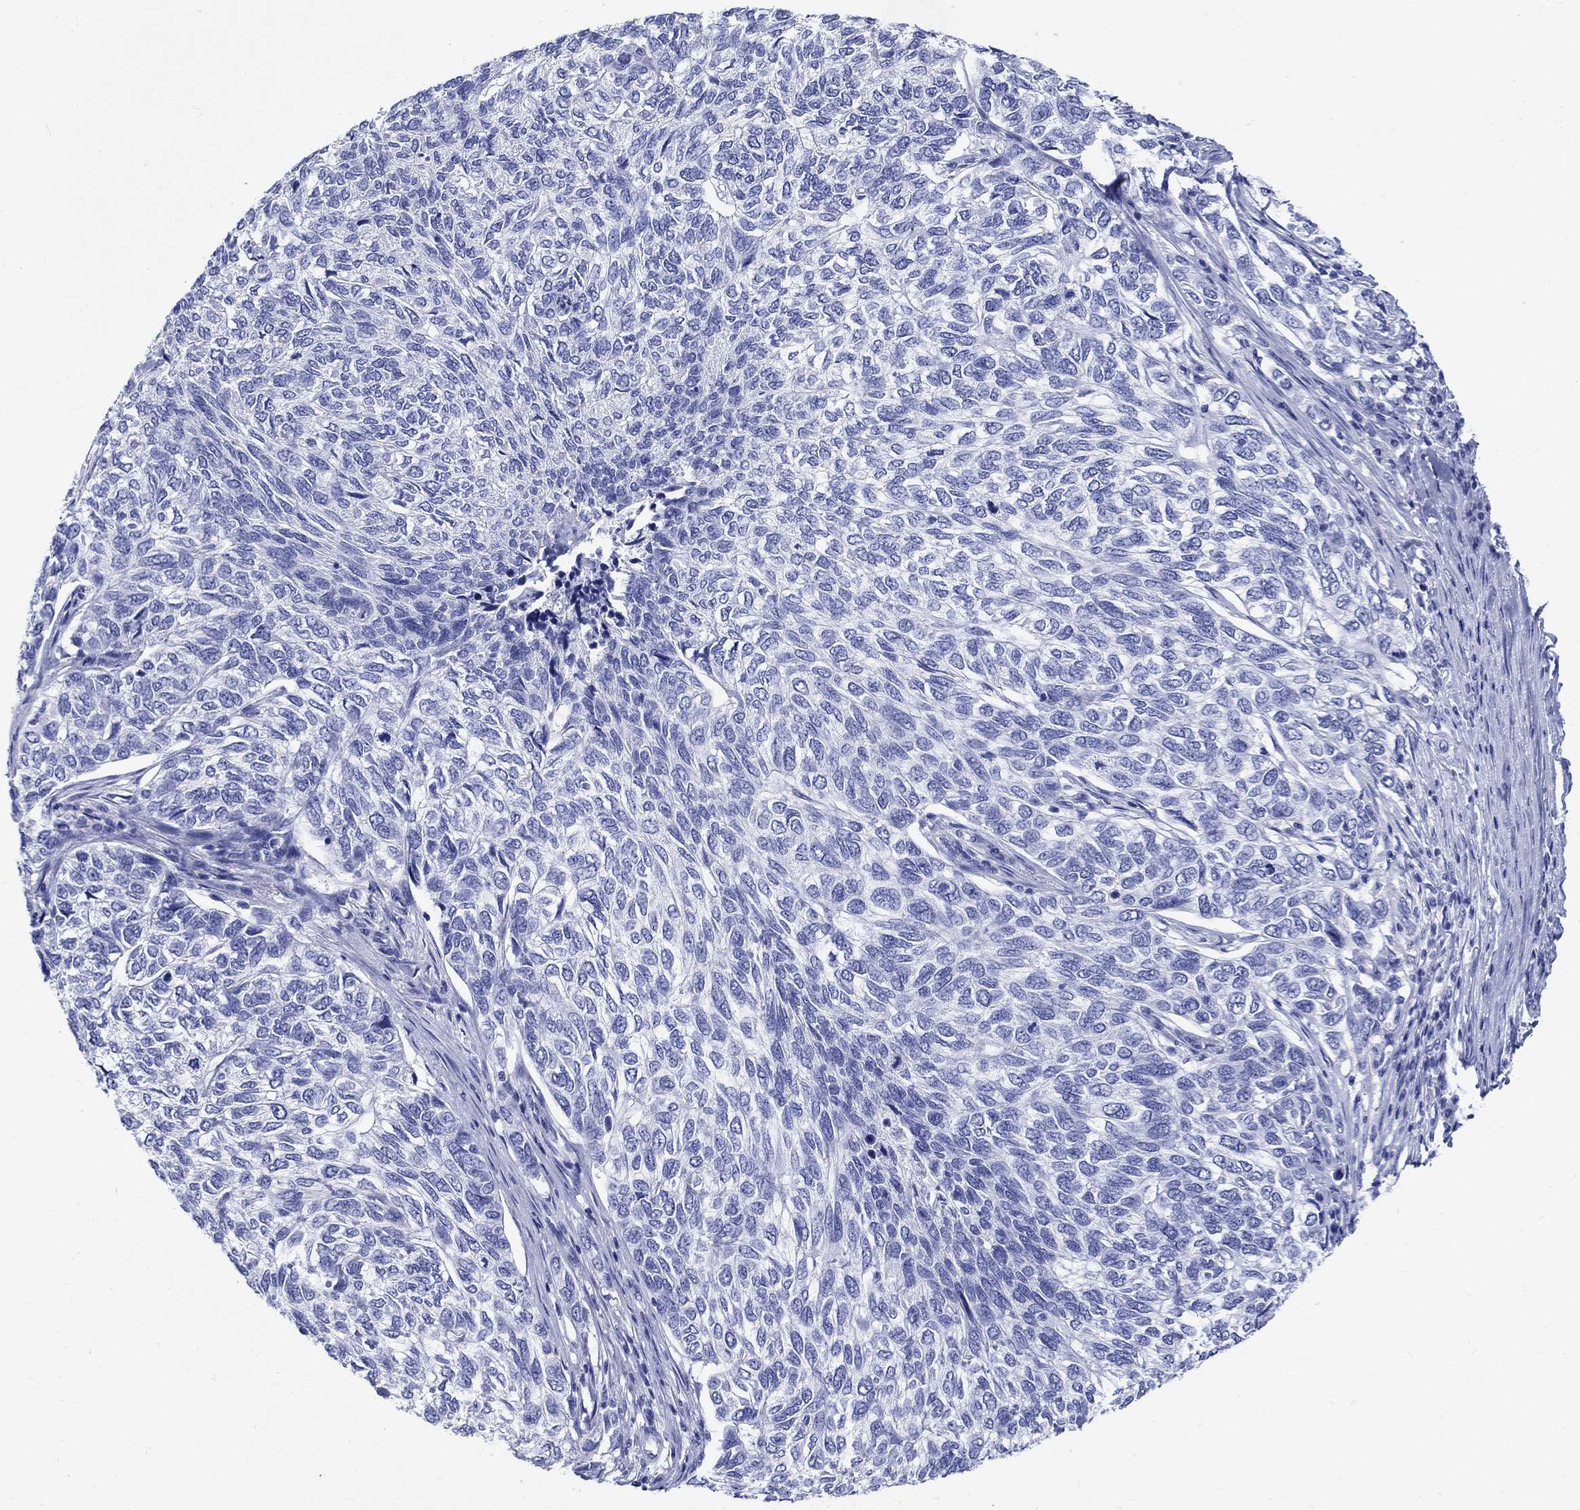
{"staining": {"intensity": "negative", "quantity": "none", "location": "none"}, "tissue": "skin cancer", "cell_type": "Tumor cells", "image_type": "cancer", "snomed": [{"axis": "morphology", "description": "Basal cell carcinoma"}, {"axis": "topography", "description": "Skin"}], "caption": "Micrograph shows no significant protein staining in tumor cells of basal cell carcinoma (skin). (DAB (3,3'-diaminobenzidine) immunohistochemistry, high magnification).", "gene": "CRYGS", "patient": {"sex": "female", "age": 65}}